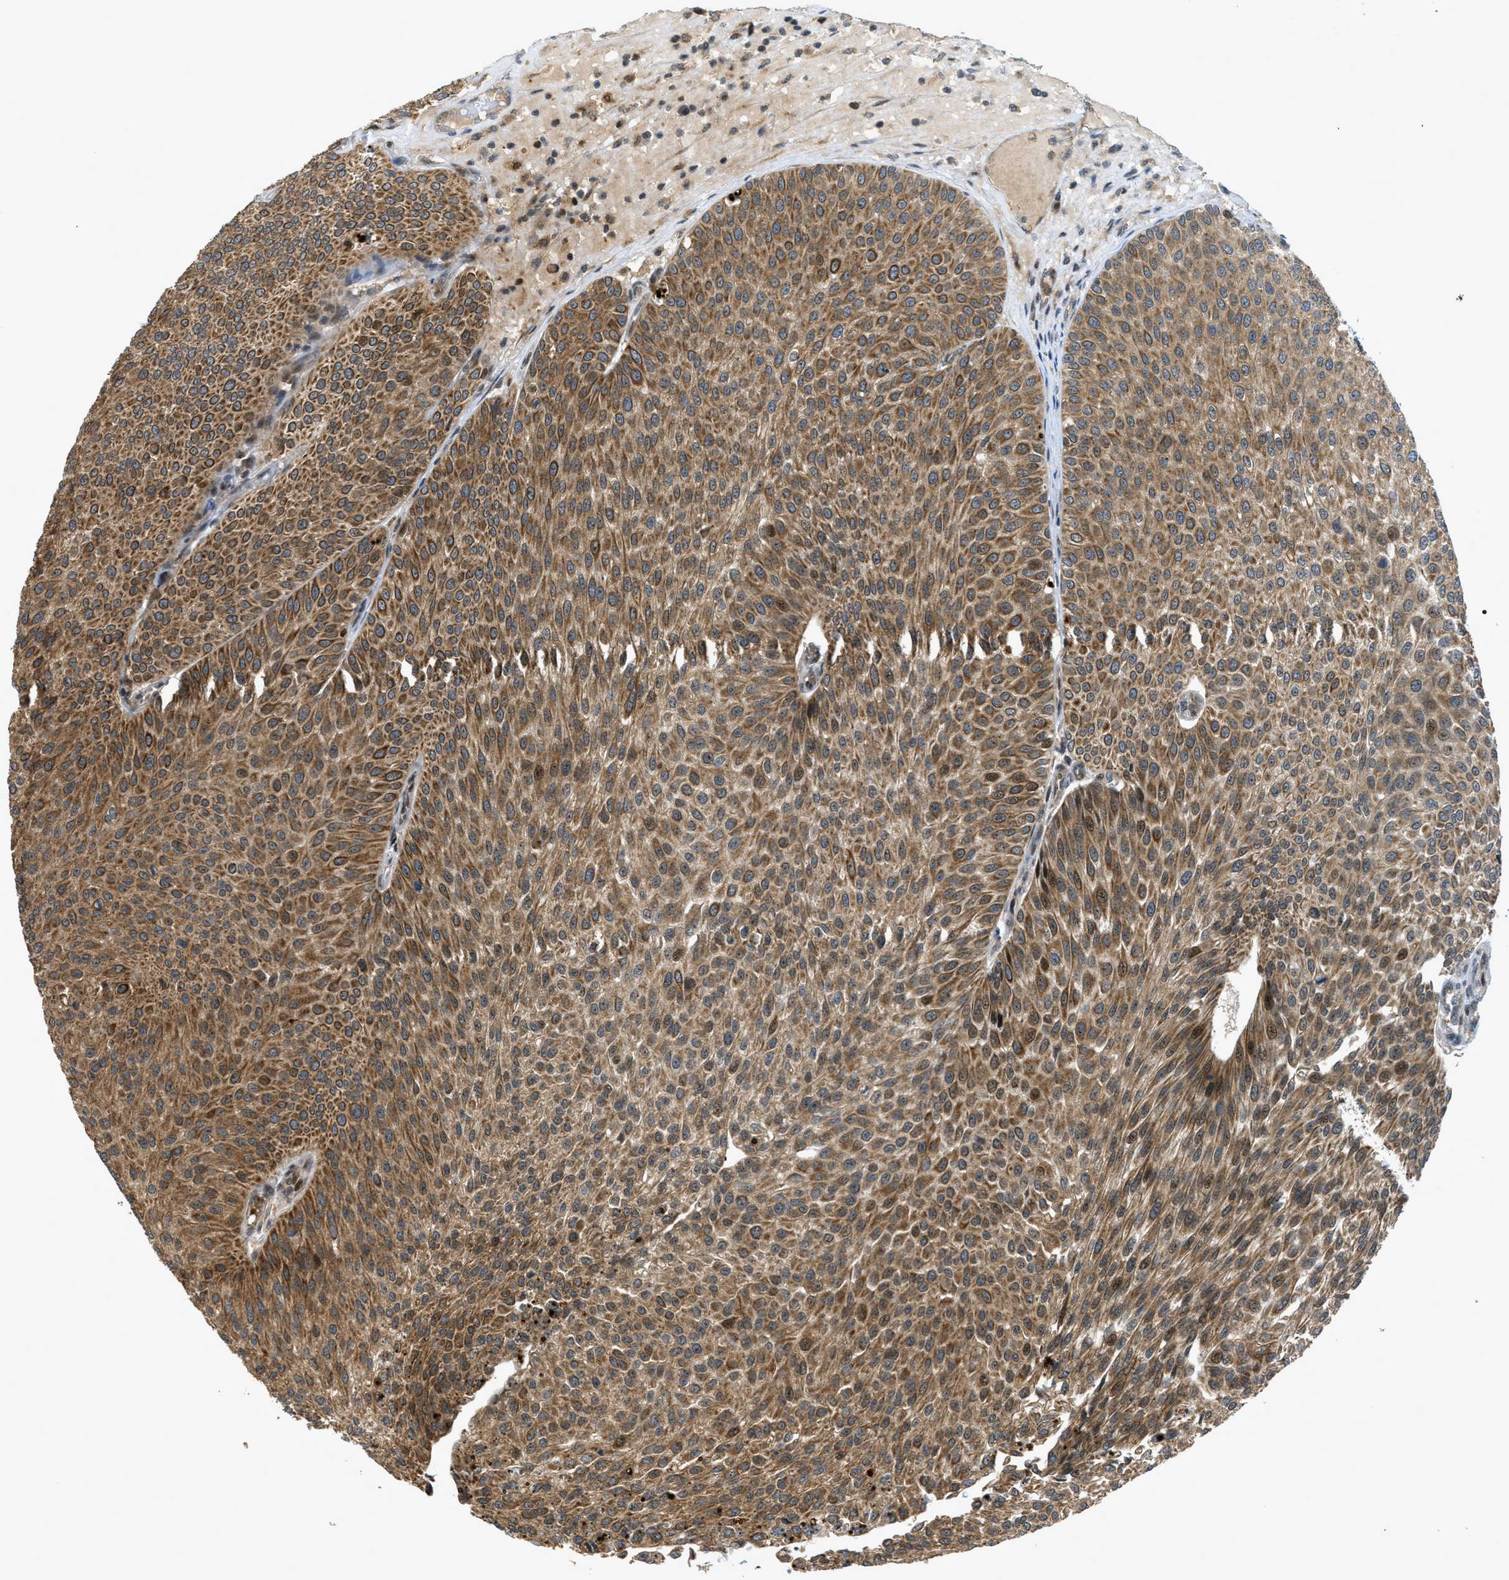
{"staining": {"intensity": "moderate", "quantity": ">75%", "location": "cytoplasmic/membranous"}, "tissue": "urothelial cancer", "cell_type": "Tumor cells", "image_type": "cancer", "snomed": [{"axis": "morphology", "description": "Urothelial carcinoma, Low grade"}, {"axis": "topography", "description": "Smooth muscle"}, {"axis": "topography", "description": "Urinary bladder"}], "caption": "Tumor cells exhibit medium levels of moderate cytoplasmic/membranous positivity in about >75% of cells in low-grade urothelial carcinoma. (DAB (3,3'-diaminobenzidine) IHC with brightfield microscopy, high magnification).", "gene": "DNAJC28", "patient": {"sex": "male", "age": 60}}